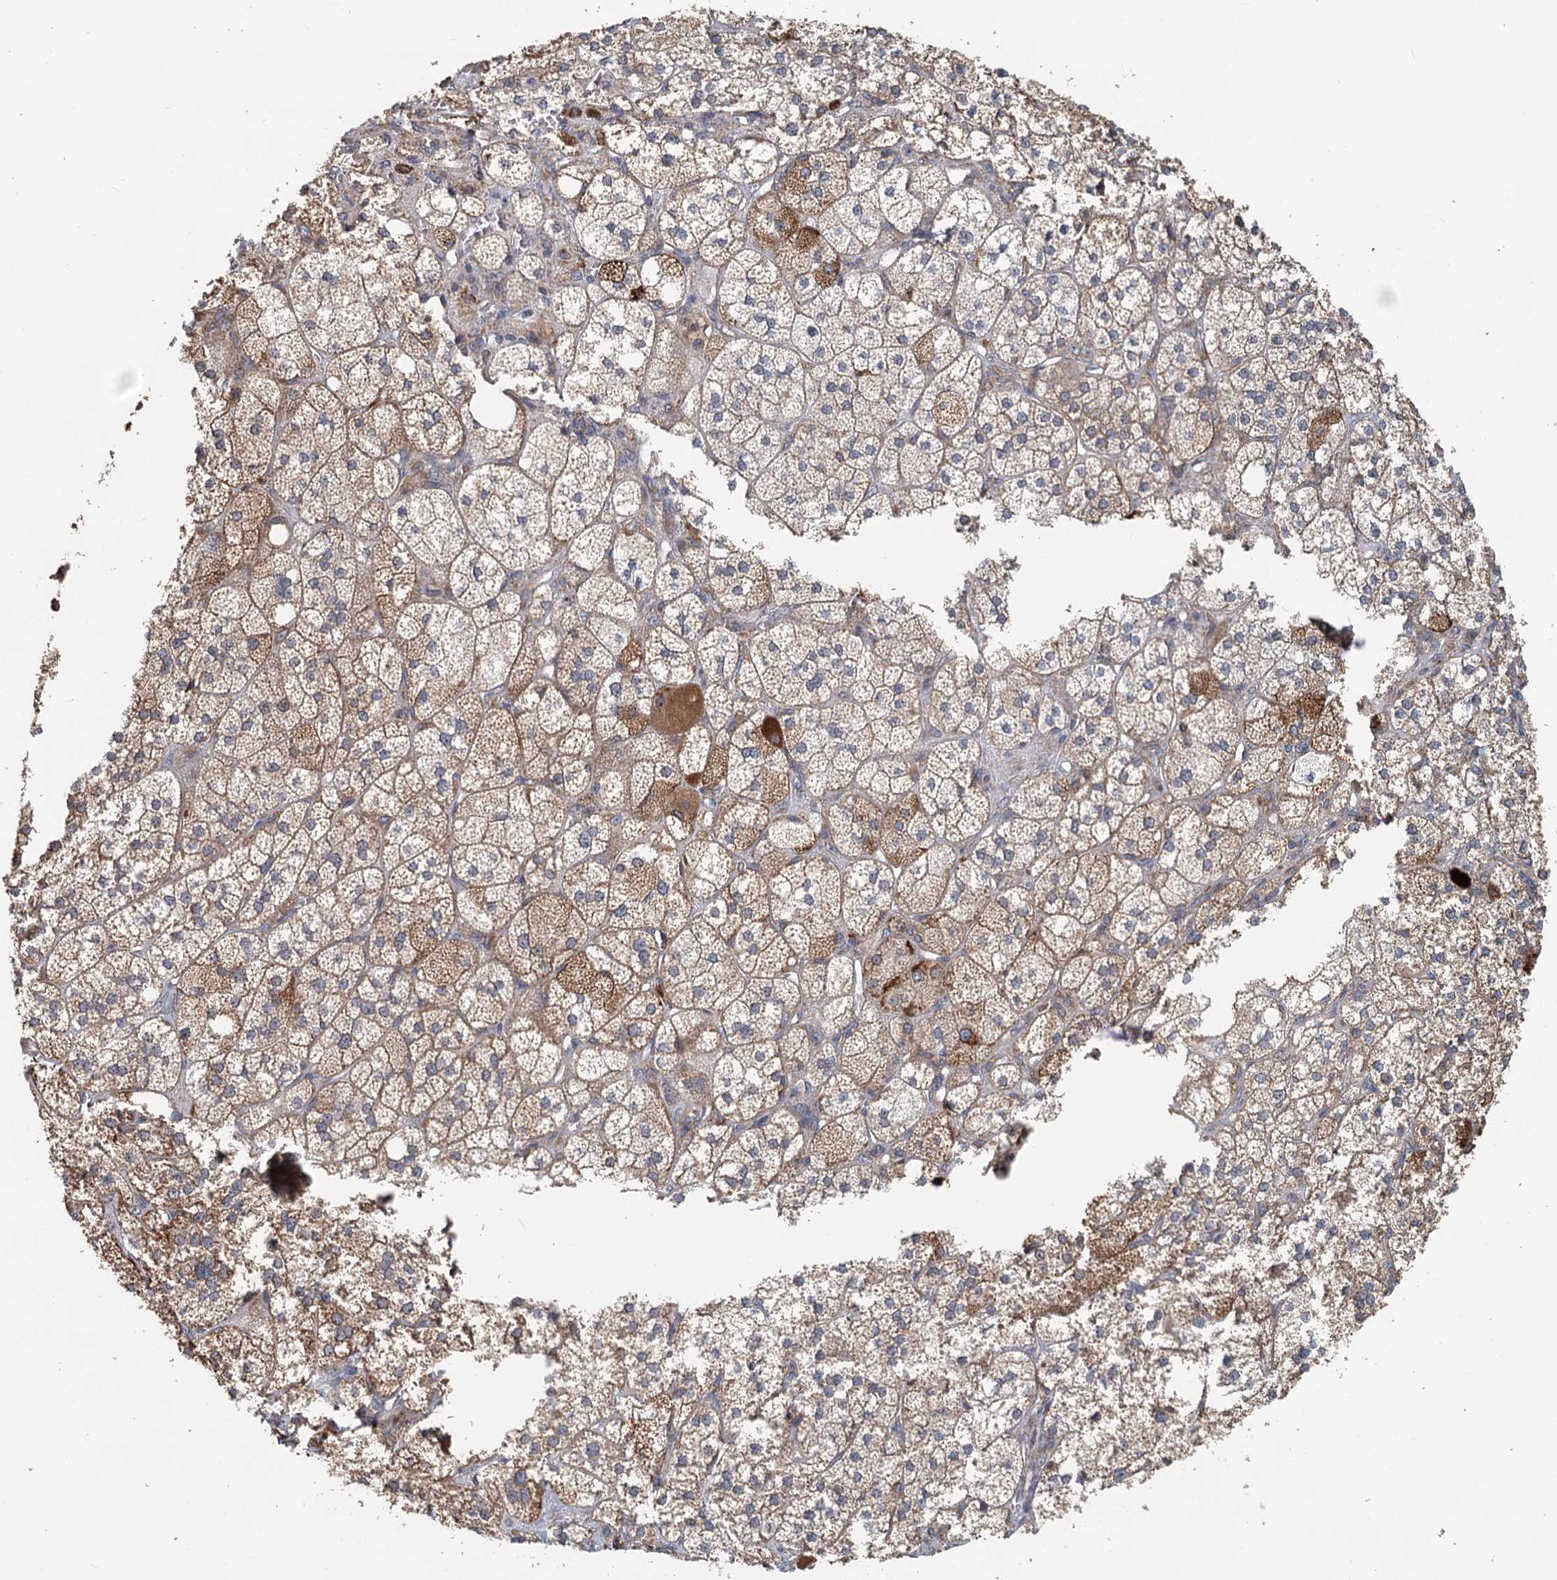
{"staining": {"intensity": "moderate", "quantity": ">75%", "location": "cytoplasmic/membranous"}, "tissue": "adrenal gland", "cell_type": "Glandular cells", "image_type": "normal", "snomed": [{"axis": "morphology", "description": "Normal tissue, NOS"}, {"axis": "topography", "description": "Adrenal gland"}], "caption": "Glandular cells exhibit medium levels of moderate cytoplasmic/membranous positivity in approximately >75% of cells in unremarkable adrenal gland.", "gene": "RNF111", "patient": {"sex": "male", "age": 61}}